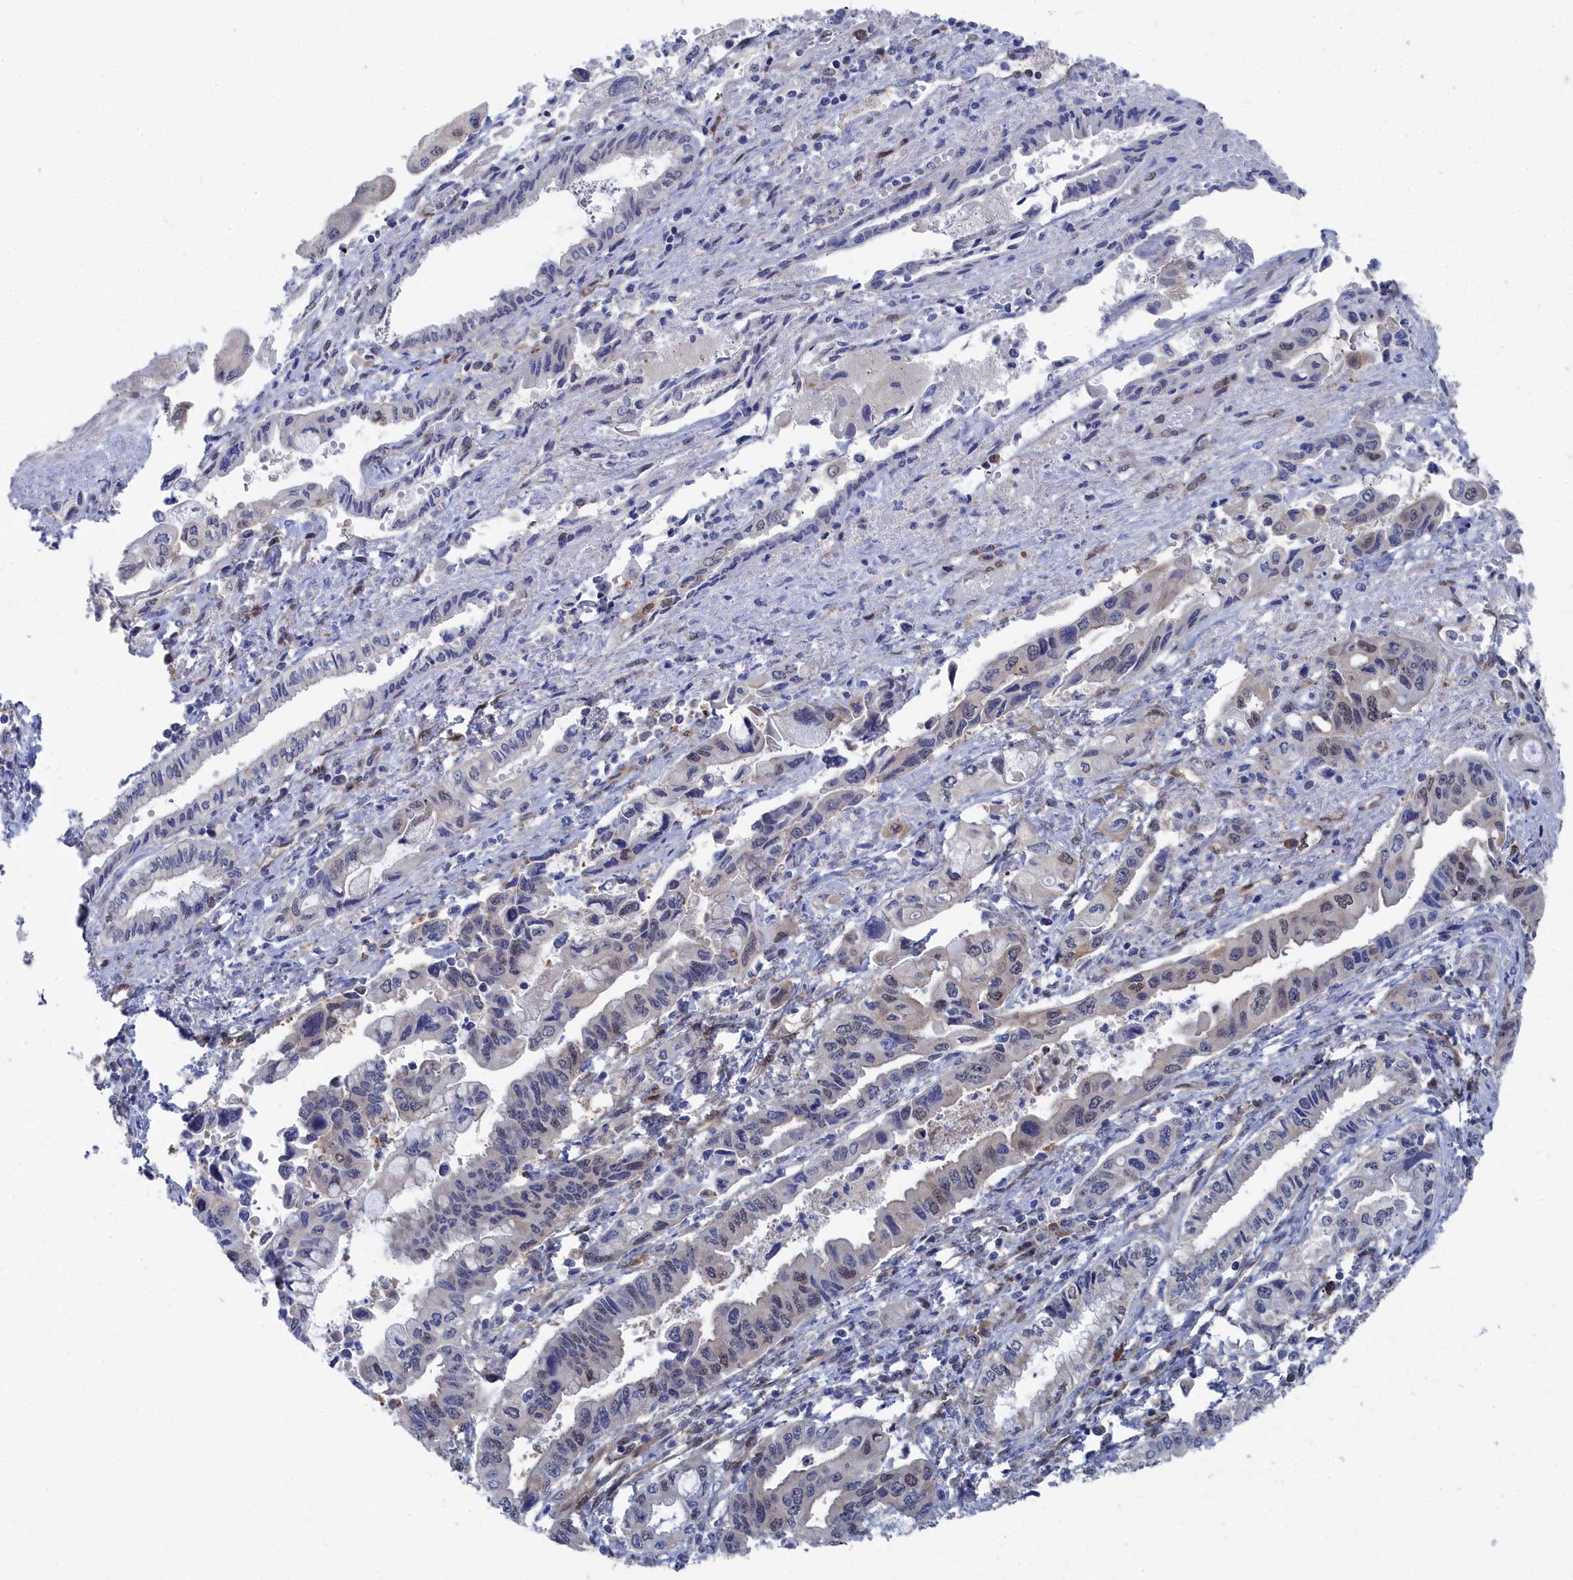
{"staining": {"intensity": "weak", "quantity": "25%-75%", "location": "nuclear"}, "tissue": "pancreatic cancer", "cell_type": "Tumor cells", "image_type": "cancer", "snomed": [{"axis": "morphology", "description": "Adenocarcinoma, NOS"}, {"axis": "topography", "description": "Pancreas"}], "caption": "Immunohistochemical staining of pancreatic cancer displays low levels of weak nuclear protein staining in approximately 25%-75% of tumor cells.", "gene": "IRGQ", "patient": {"sex": "female", "age": 50}}